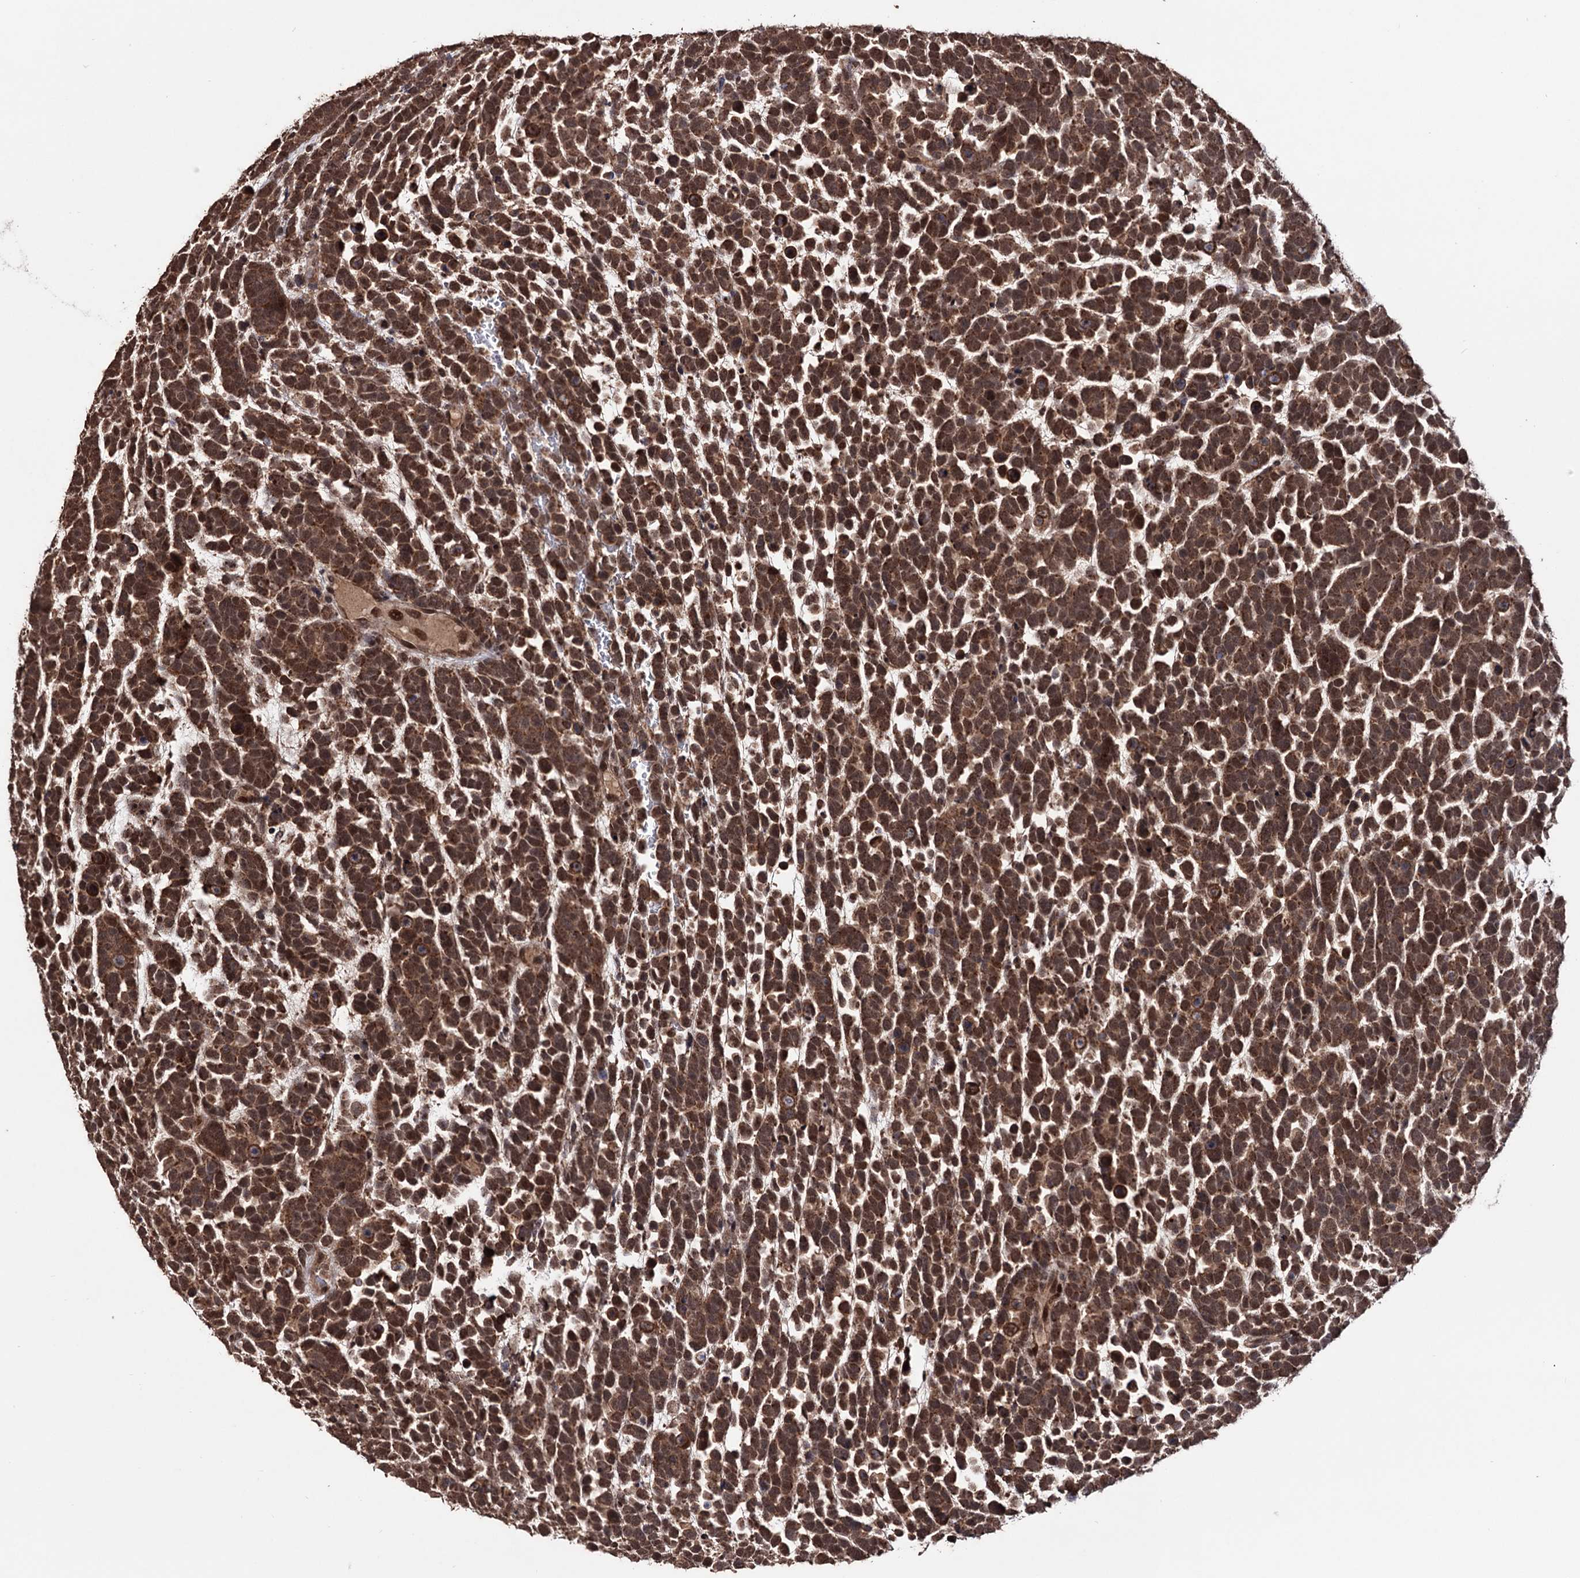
{"staining": {"intensity": "moderate", "quantity": ">75%", "location": "cytoplasmic/membranous"}, "tissue": "urothelial cancer", "cell_type": "Tumor cells", "image_type": "cancer", "snomed": [{"axis": "morphology", "description": "Urothelial carcinoma, High grade"}, {"axis": "topography", "description": "Urinary bladder"}], "caption": "This is a histology image of immunohistochemistry (IHC) staining of urothelial carcinoma (high-grade), which shows moderate positivity in the cytoplasmic/membranous of tumor cells.", "gene": "KLF5", "patient": {"sex": "female", "age": 82}}